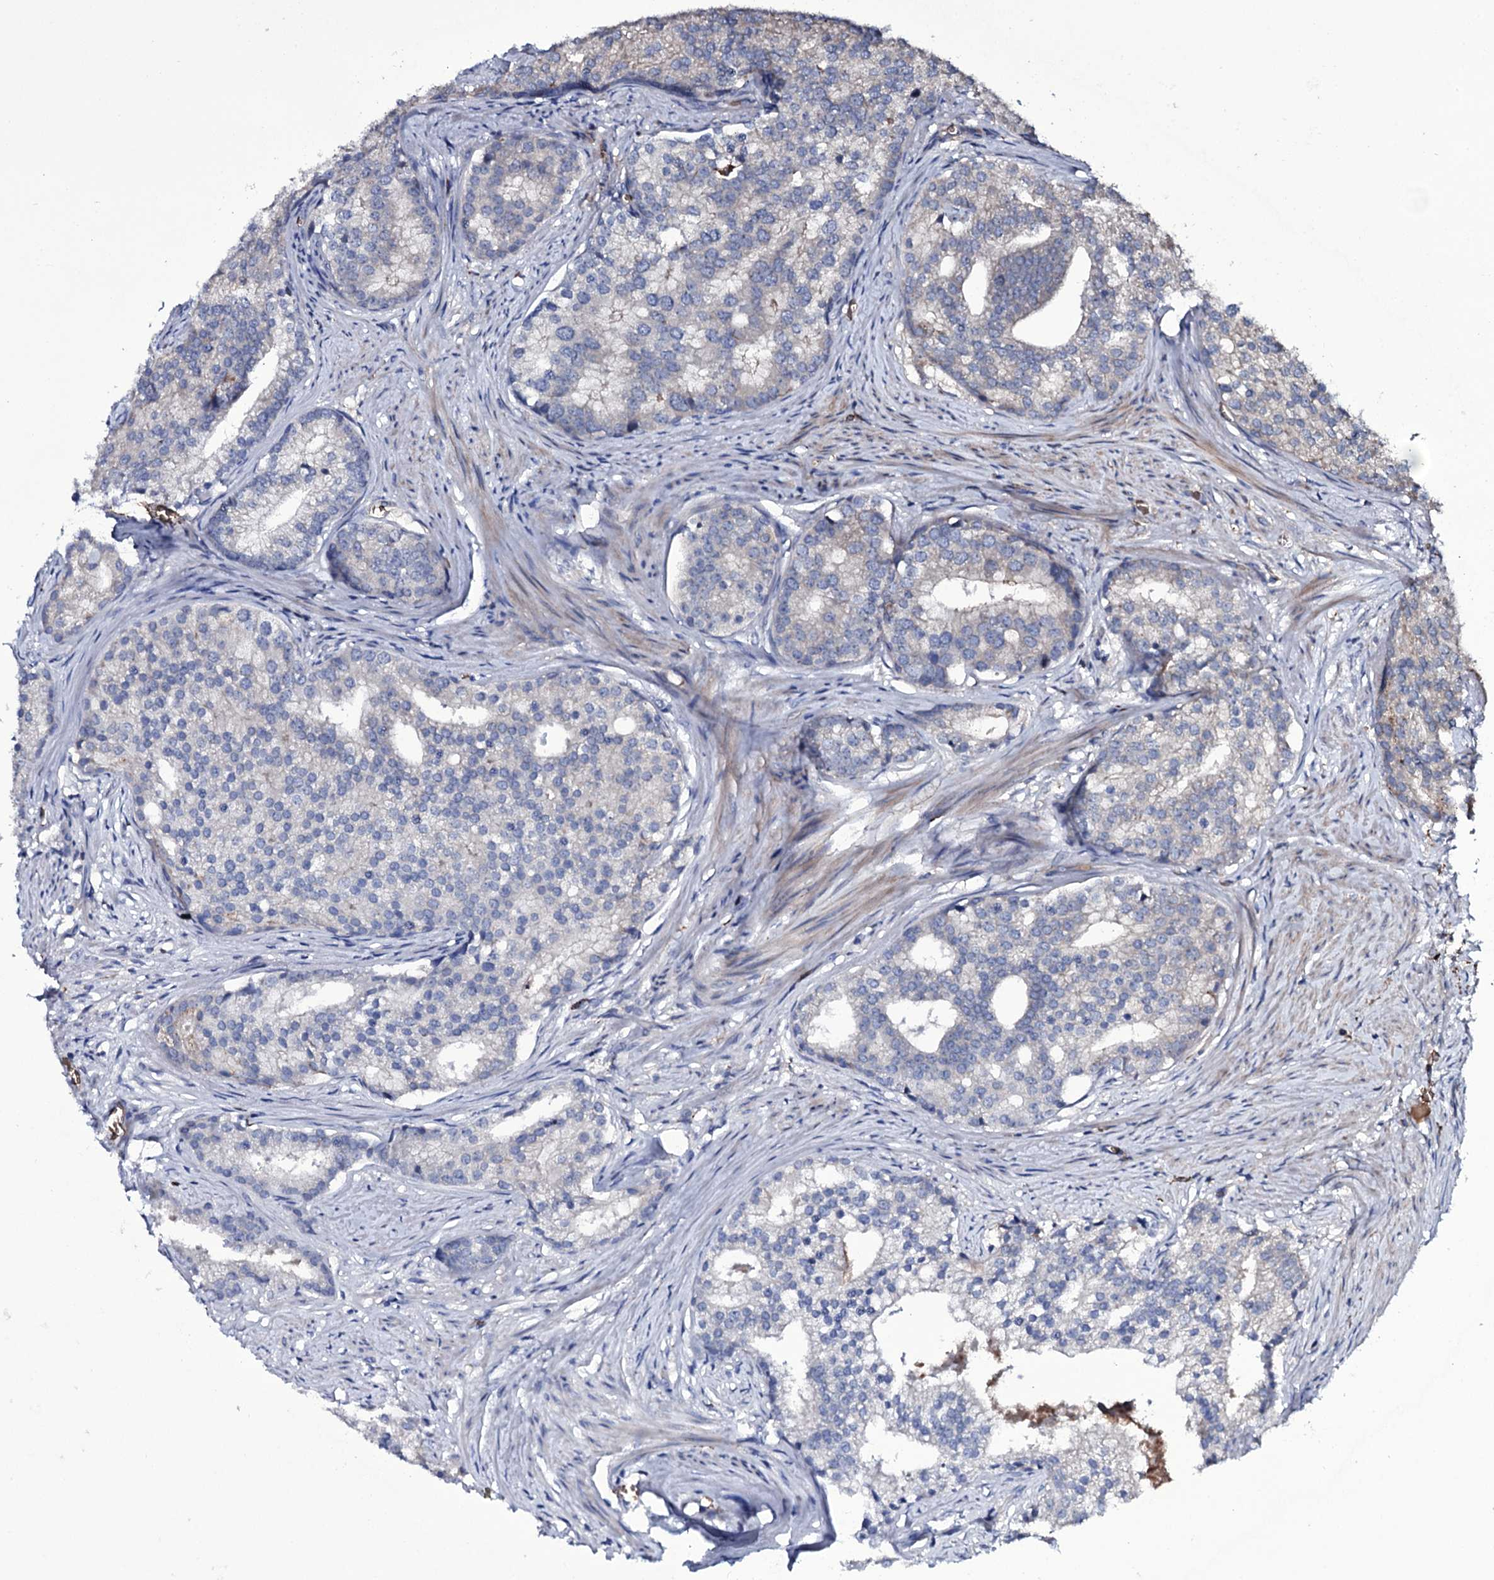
{"staining": {"intensity": "negative", "quantity": "none", "location": "none"}, "tissue": "prostate cancer", "cell_type": "Tumor cells", "image_type": "cancer", "snomed": [{"axis": "morphology", "description": "Adenocarcinoma, Low grade"}, {"axis": "topography", "description": "Prostate"}], "caption": "Human prostate cancer stained for a protein using immunohistochemistry (IHC) exhibits no positivity in tumor cells.", "gene": "ZSWIM8", "patient": {"sex": "male", "age": 71}}